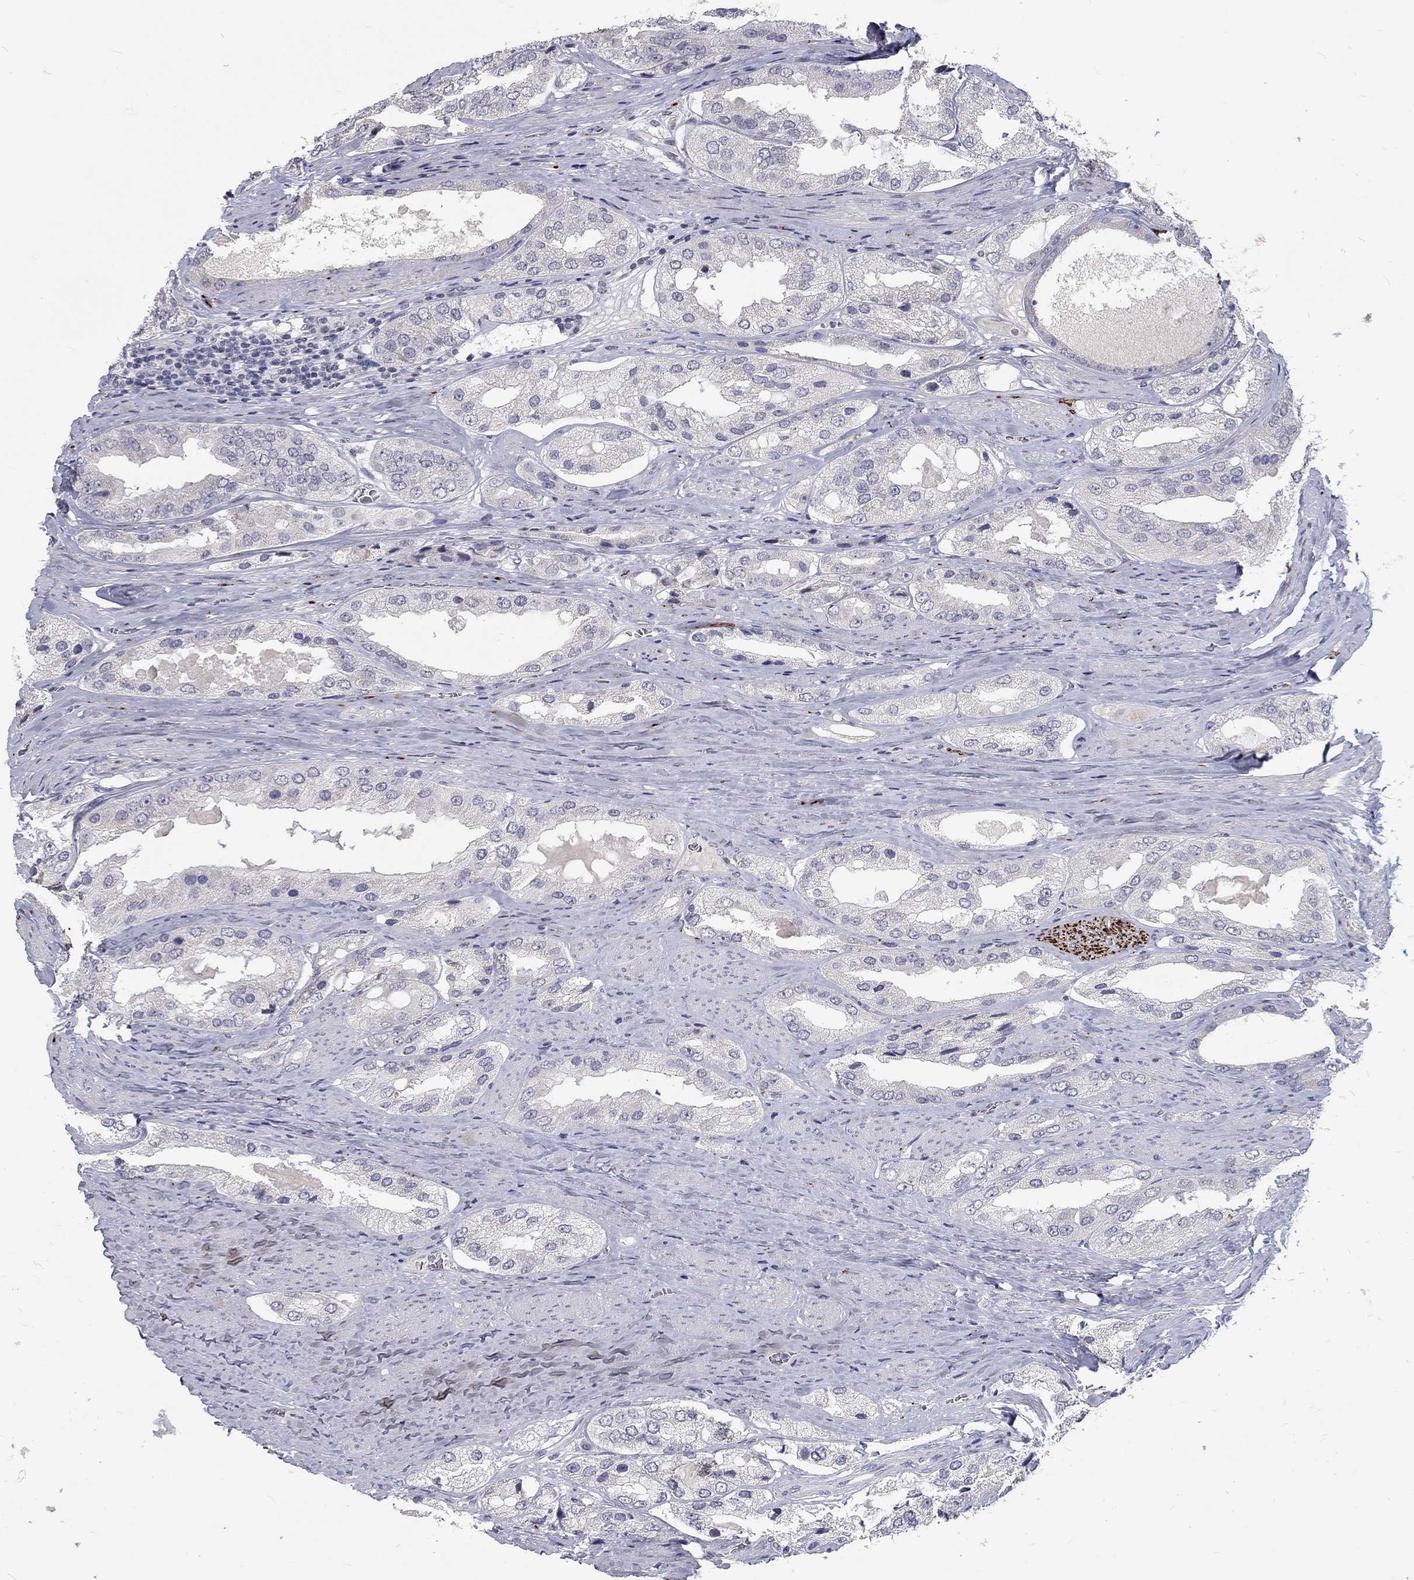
{"staining": {"intensity": "negative", "quantity": "none", "location": "none"}, "tissue": "prostate cancer", "cell_type": "Tumor cells", "image_type": "cancer", "snomed": [{"axis": "morphology", "description": "Adenocarcinoma, Low grade"}, {"axis": "topography", "description": "Prostate"}], "caption": "Immunohistochemistry (IHC) of human prostate cancer demonstrates no staining in tumor cells. (DAB (3,3'-diaminobenzidine) immunohistochemistry (IHC) with hematoxylin counter stain).", "gene": "NOS1", "patient": {"sex": "male", "age": 69}}